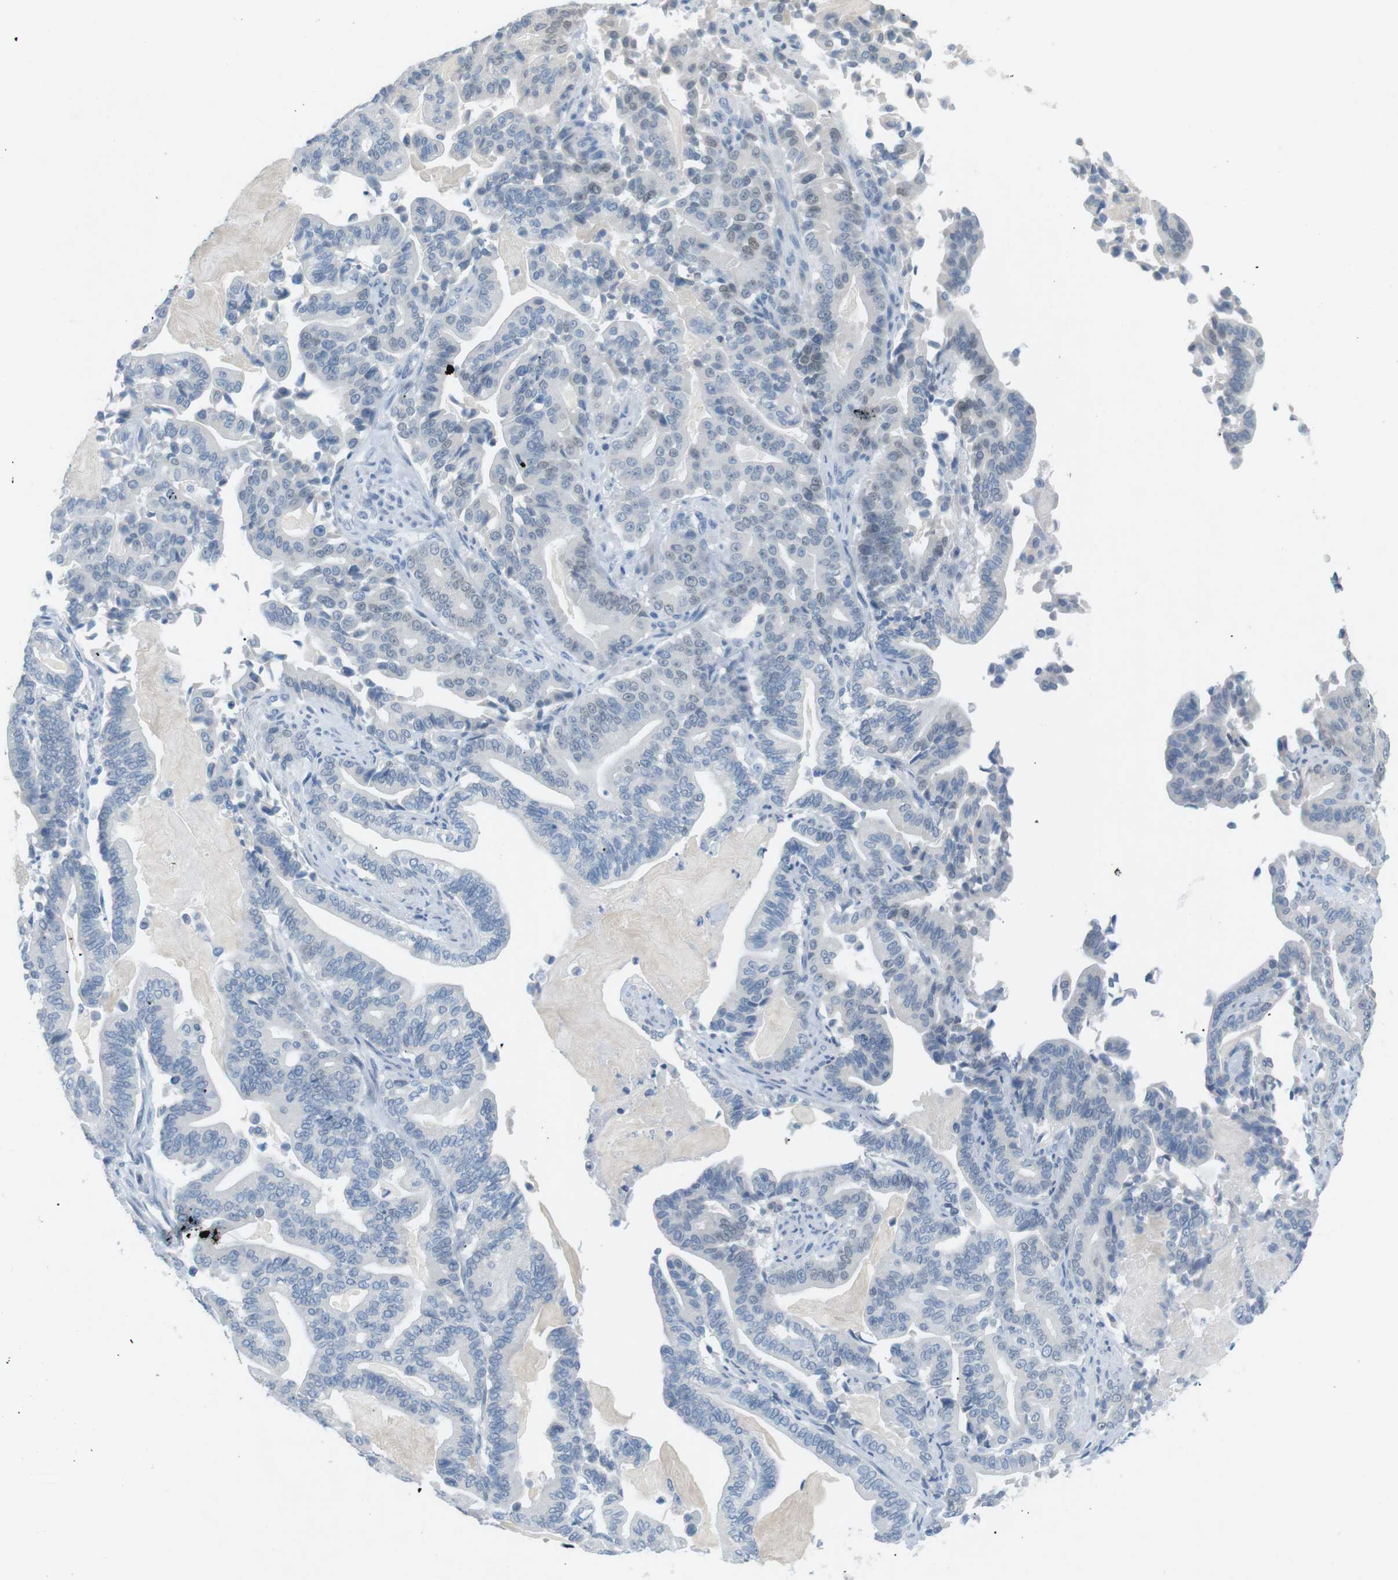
{"staining": {"intensity": "weak", "quantity": "<25%", "location": "nuclear"}, "tissue": "pancreatic cancer", "cell_type": "Tumor cells", "image_type": "cancer", "snomed": [{"axis": "morphology", "description": "Normal tissue, NOS"}, {"axis": "morphology", "description": "Adenocarcinoma, NOS"}, {"axis": "topography", "description": "Pancreas"}], "caption": "Immunohistochemistry of human adenocarcinoma (pancreatic) reveals no expression in tumor cells.", "gene": "SALL4", "patient": {"sex": "male", "age": 63}}